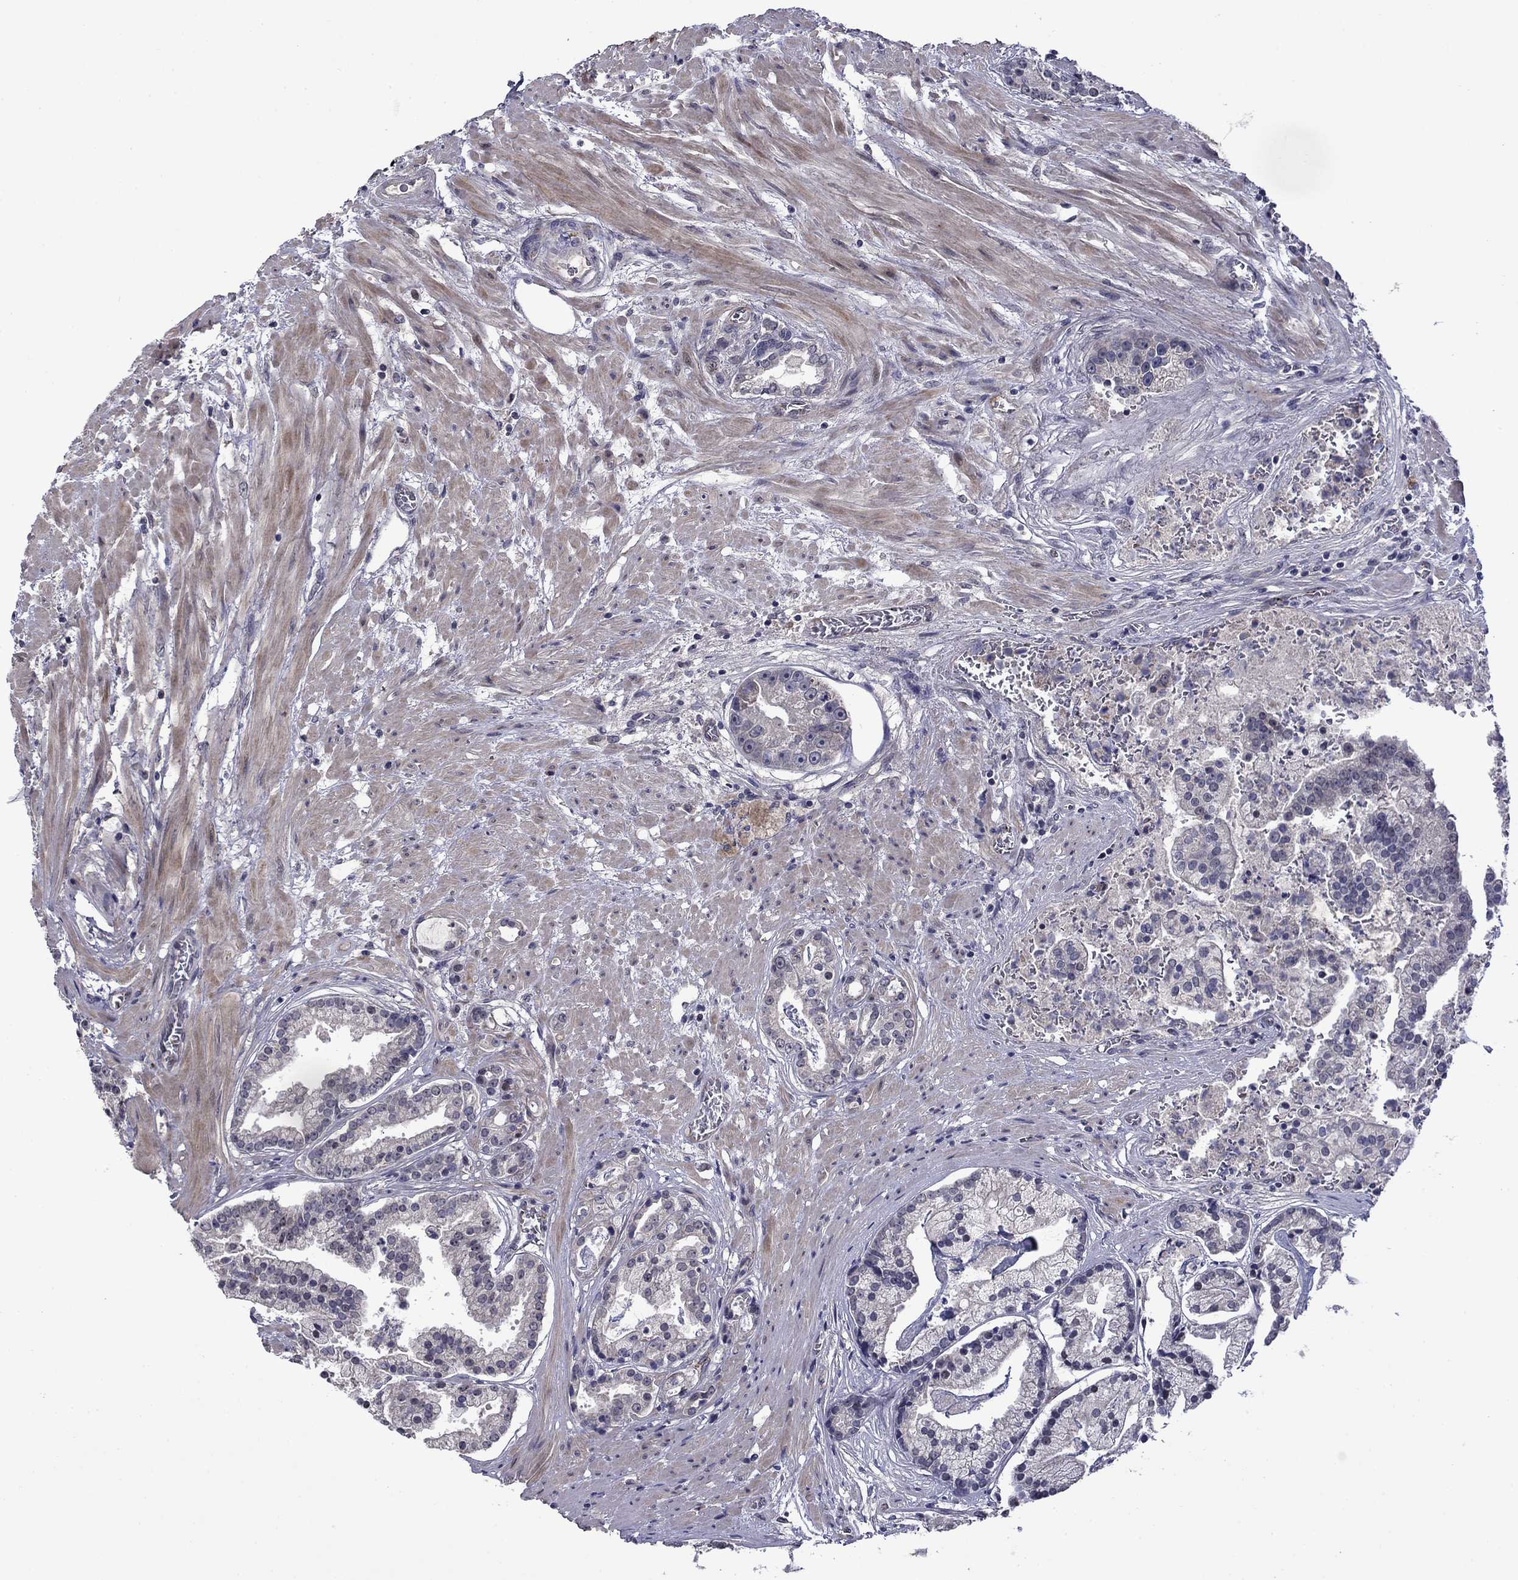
{"staining": {"intensity": "negative", "quantity": "none", "location": "none"}, "tissue": "prostate cancer", "cell_type": "Tumor cells", "image_type": "cancer", "snomed": [{"axis": "morphology", "description": "Adenocarcinoma, NOS"}, {"axis": "topography", "description": "Prostate and seminal vesicle, NOS"}, {"axis": "topography", "description": "Prostate"}], "caption": "IHC of adenocarcinoma (prostate) exhibits no staining in tumor cells. (DAB immunohistochemistry visualized using brightfield microscopy, high magnification).", "gene": "SLITRK1", "patient": {"sex": "male", "age": 44}}